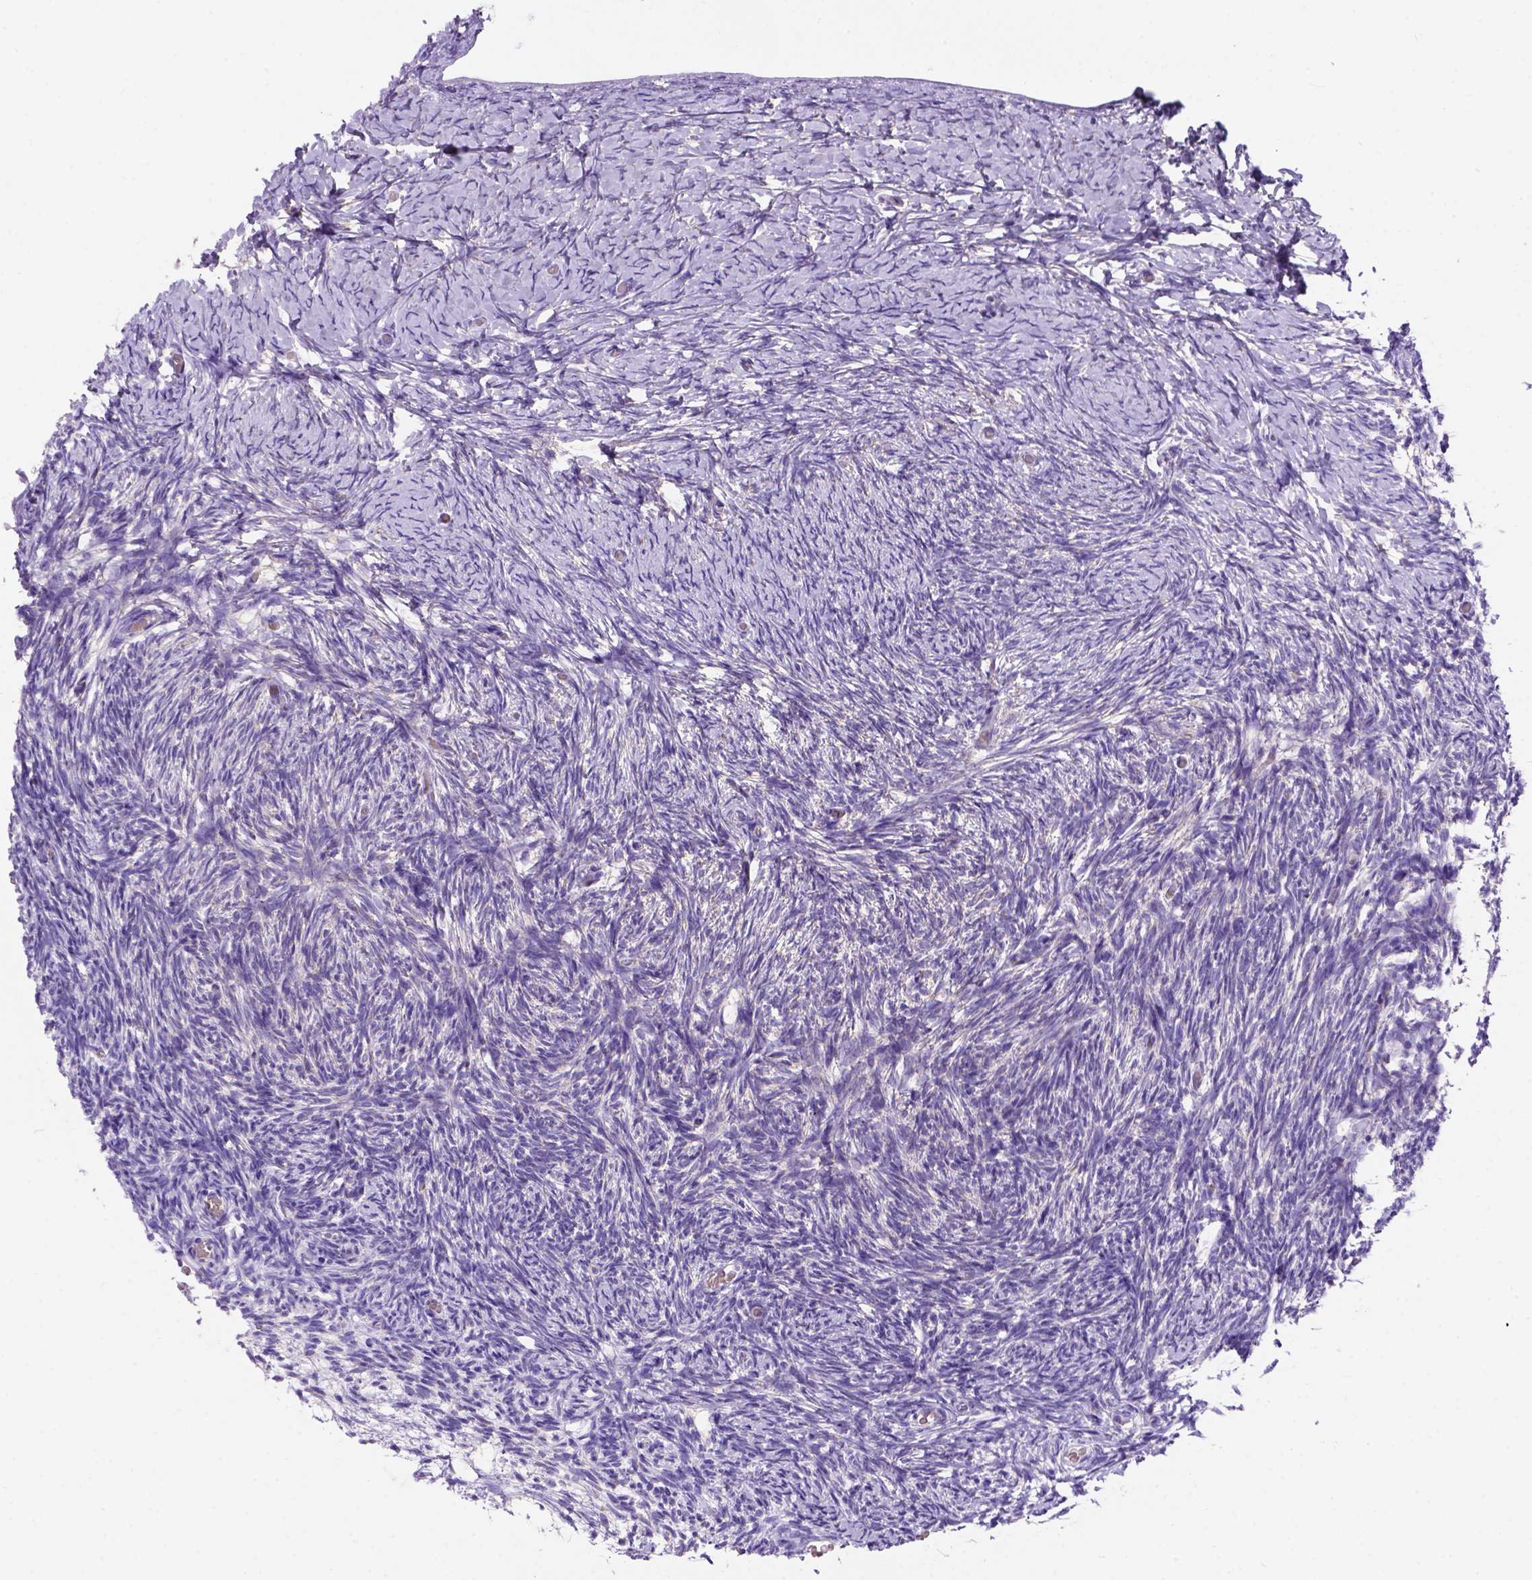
{"staining": {"intensity": "moderate", "quantity": "25%-75%", "location": "cytoplasmic/membranous"}, "tissue": "ovary", "cell_type": "Follicle cells", "image_type": "normal", "snomed": [{"axis": "morphology", "description": "Normal tissue, NOS"}, {"axis": "topography", "description": "Ovary"}], "caption": "Immunohistochemistry (IHC) (DAB) staining of unremarkable ovary shows moderate cytoplasmic/membranous protein expression in approximately 25%-75% of follicle cells. The staining is performed using DAB brown chromogen to label protein expression. The nuclei are counter-stained blue using hematoxylin.", "gene": "L2HGDH", "patient": {"sex": "female", "age": 39}}